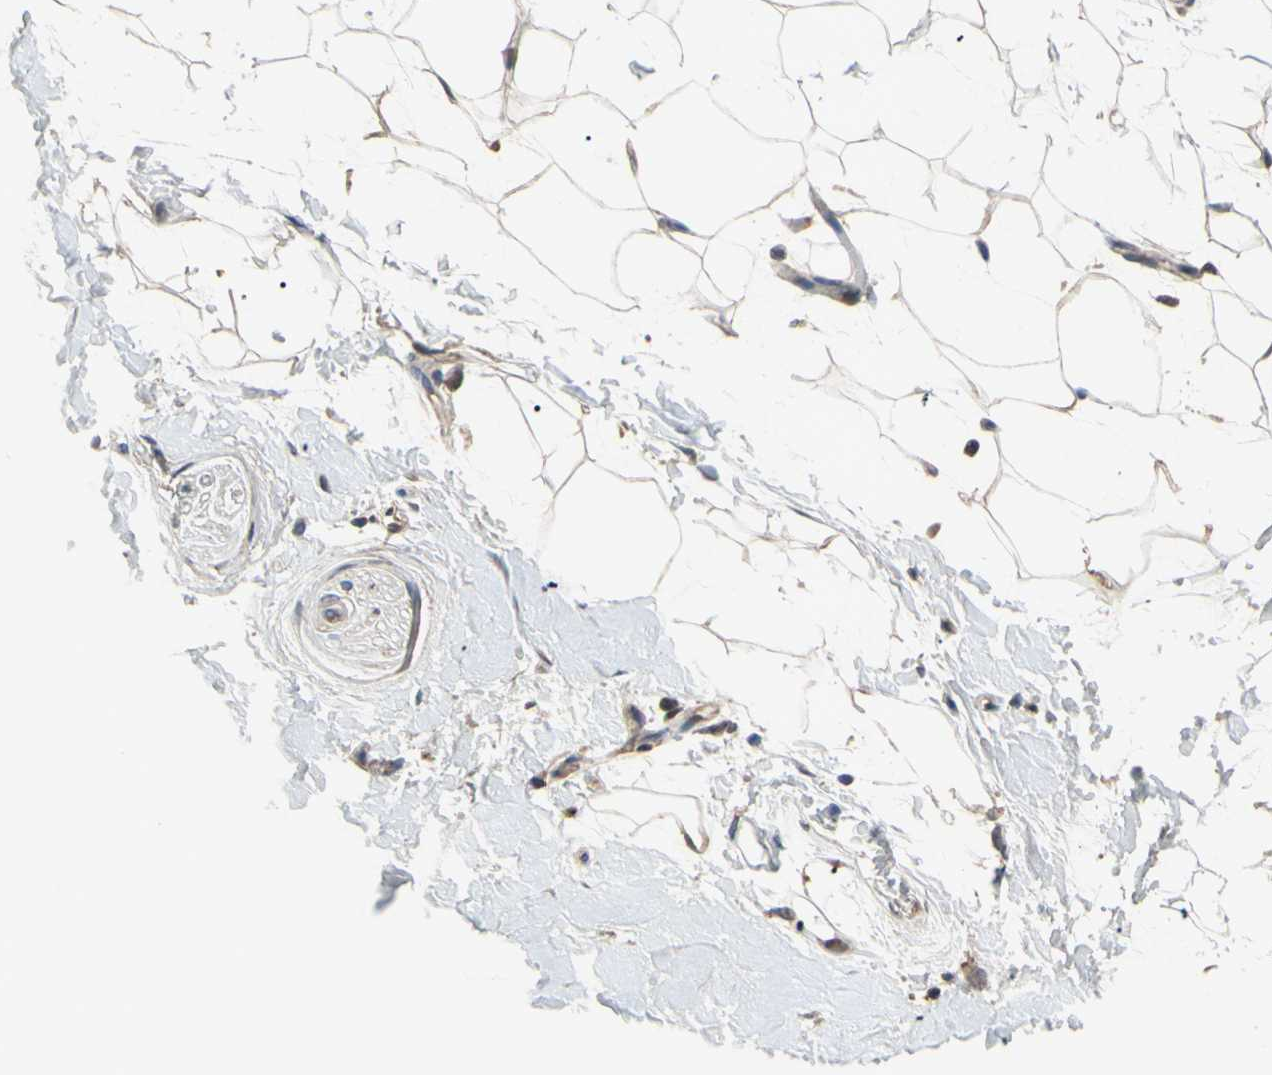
{"staining": {"intensity": "weak", "quantity": "25%-75%", "location": "cytoplasmic/membranous"}, "tissue": "adipose tissue", "cell_type": "Adipocytes", "image_type": "normal", "snomed": [{"axis": "morphology", "description": "Normal tissue, NOS"}, {"axis": "topography", "description": "Soft tissue"}], "caption": "A histopathology image showing weak cytoplasmic/membranous expression in approximately 25%-75% of adipocytes in unremarkable adipose tissue, as visualized by brown immunohistochemical staining.", "gene": "CD164", "patient": {"sex": "male", "age": 72}}